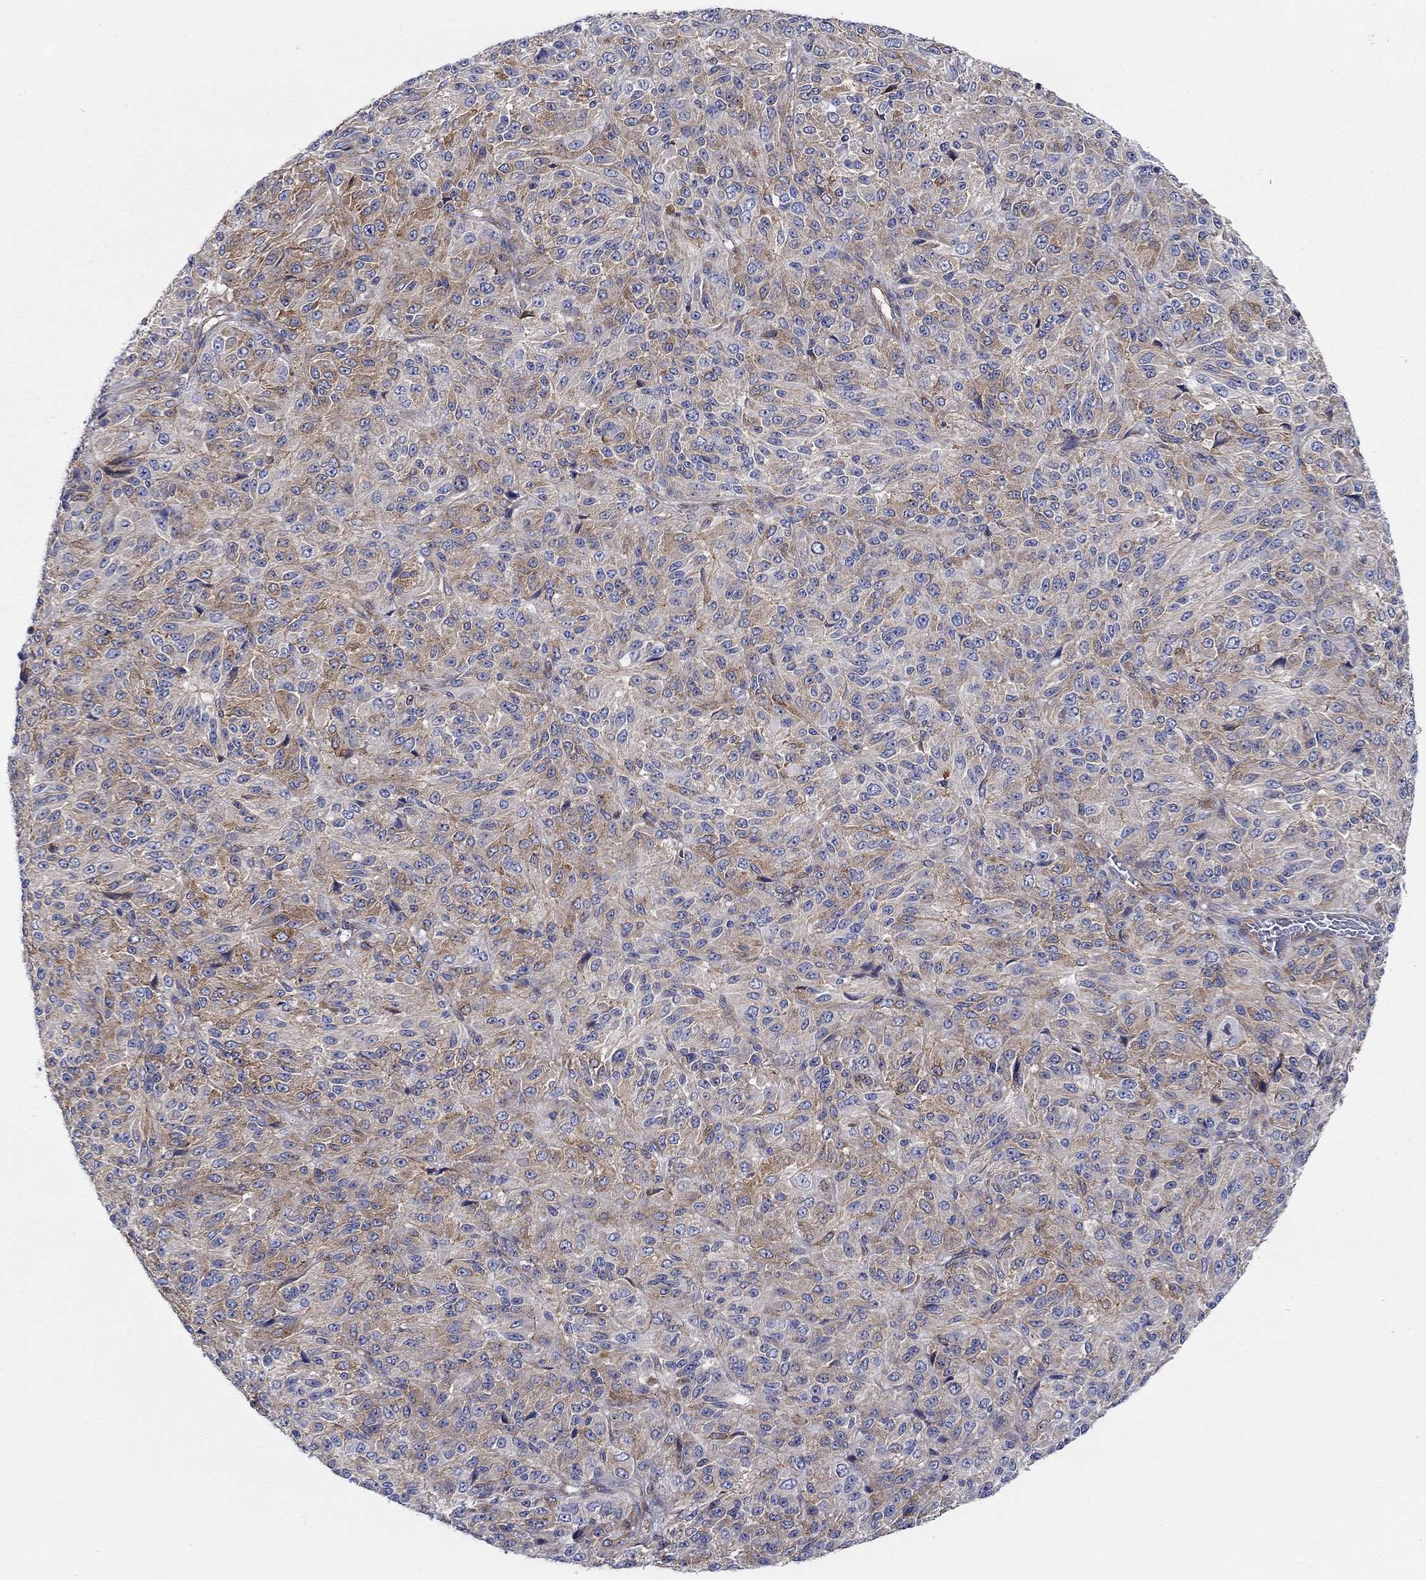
{"staining": {"intensity": "moderate", "quantity": "<25%", "location": "cytoplasmic/membranous"}, "tissue": "melanoma", "cell_type": "Tumor cells", "image_type": "cancer", "snomed": [{"axis": "morphology", "description": "Malignant melanoma, Metastatic site"}, {"axis": "topography", "description": "Brain"}], "caption": "Melanoma stained with DAB immunohistochemistry (IHC) reveals low levels of moderate cytoplasmic/membranous expression in about <25% of tumor cells.", "gene": "FMN1", "patient": {"sex": "female", "age": 56}}